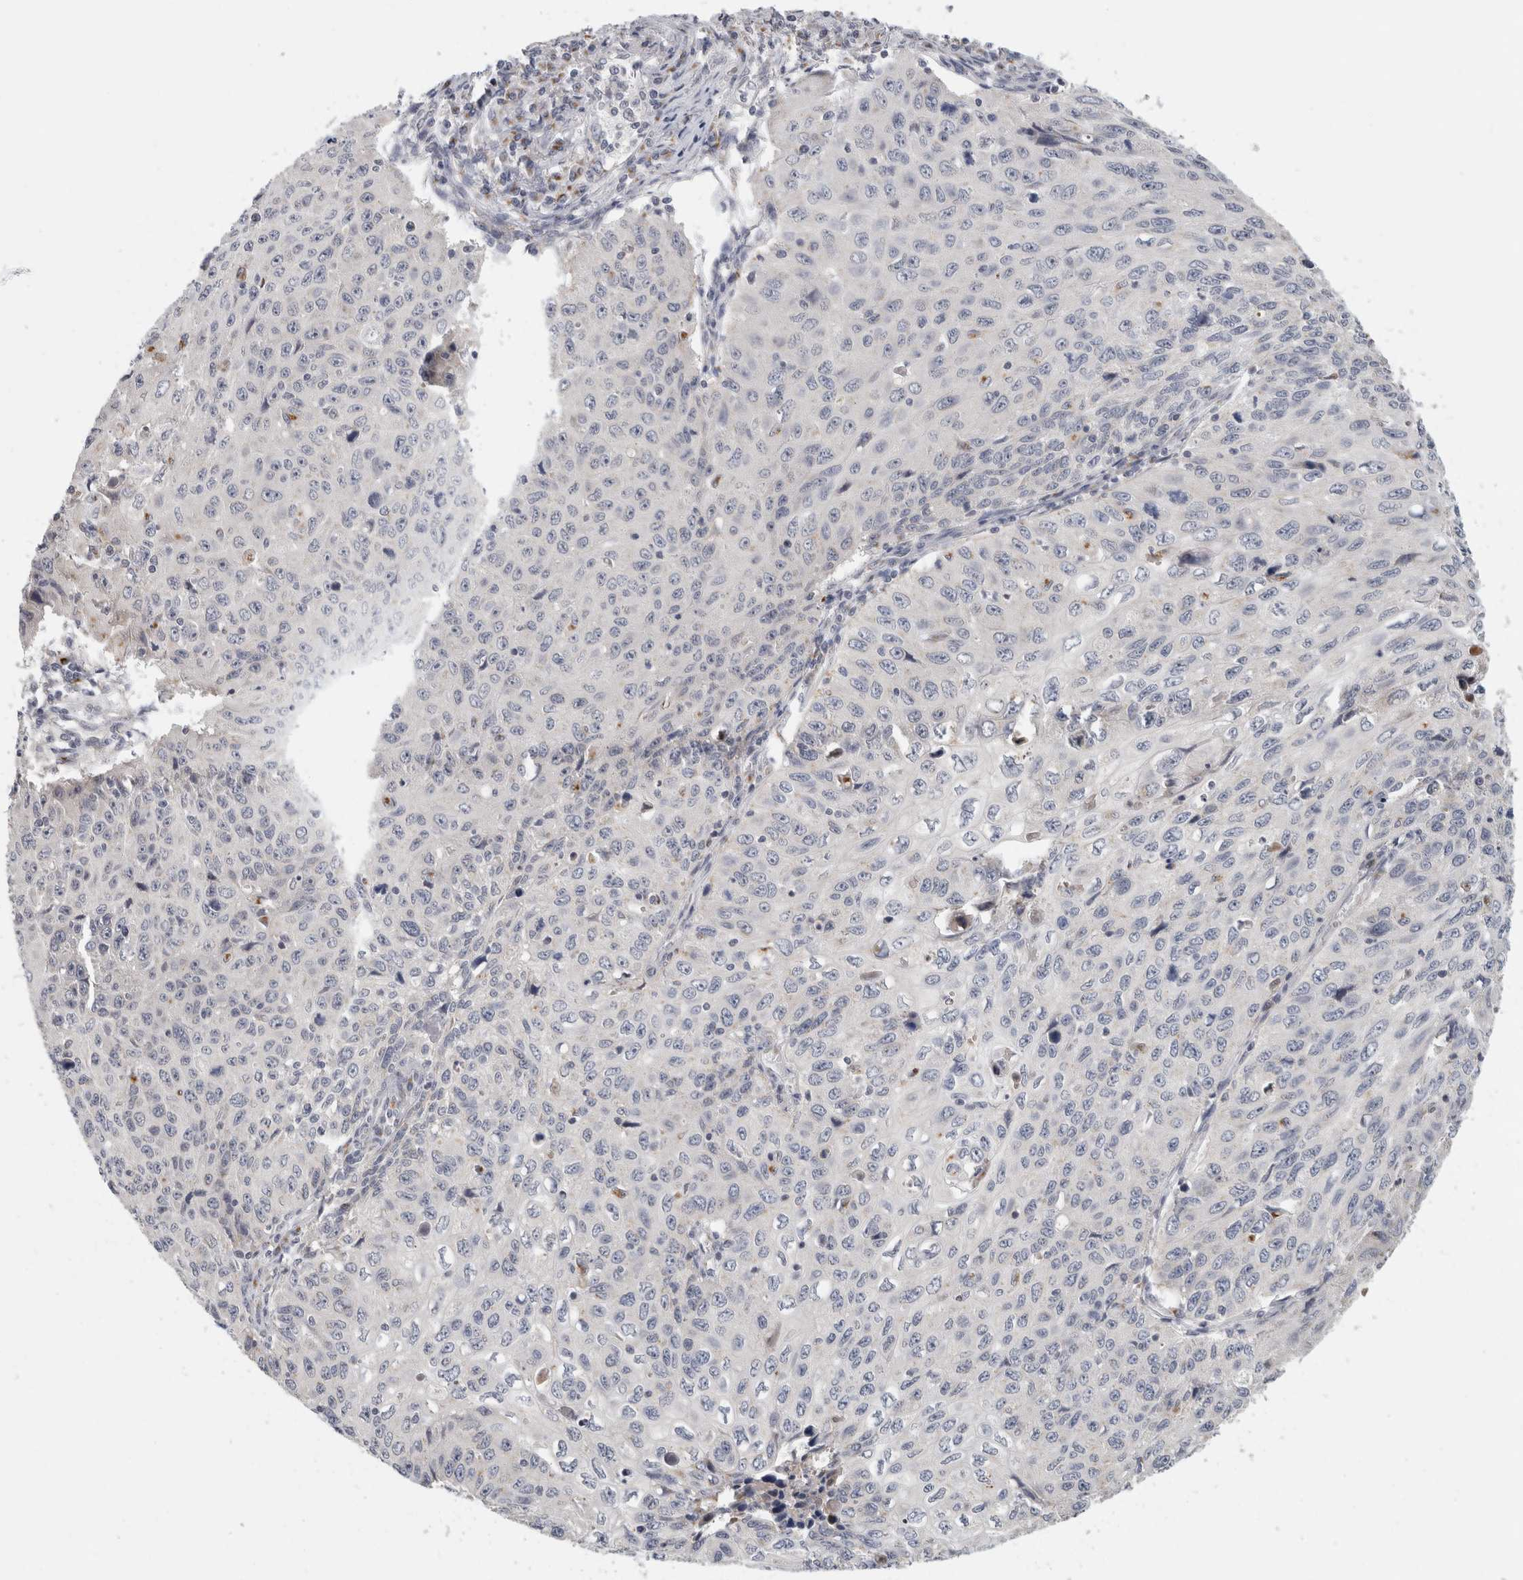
{"staining": {"intensity": "negative", "quantity": "none", "location": "none"}, "tissue": "cervical cancer", "cell_type": "Tumor cells", "image_type": "cancer", "snomed": [{"axis": "morphology", "description": "Squamous cell carcinoma, NOS"}, {"axis": "topography", "description": "Cervix"}], "caption": "Immunohistochemistry of cervical squamous cell carcinoma reveals no expression in tumor cells. (Immunohistochemistry (ihc), brightfield microscopy, high magnification).", "gene": "MGAT1", "patient": {"sex": "female", "age": 53}}